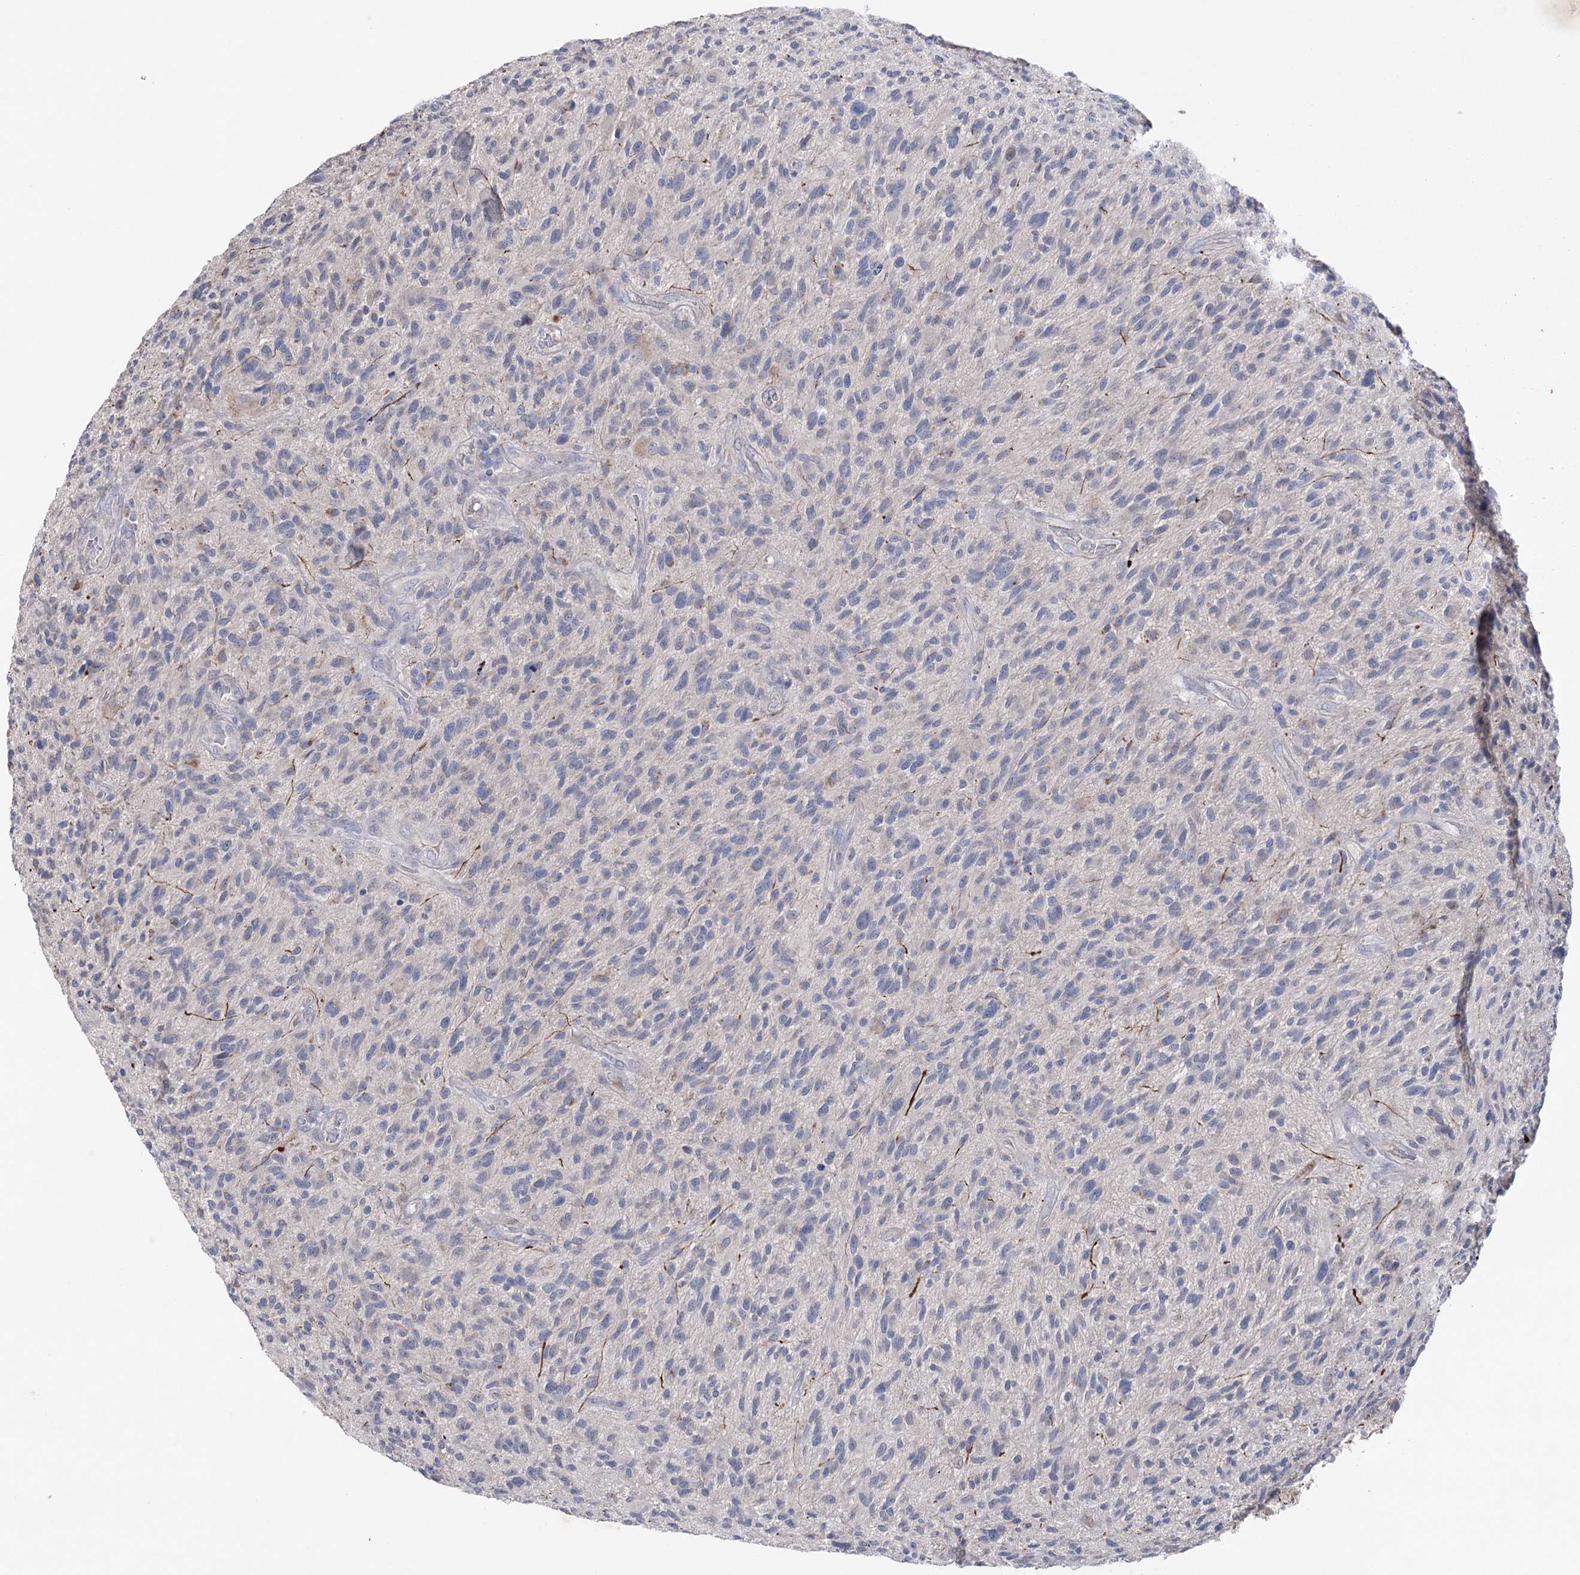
{"staining": {"intensity": "negative", "quantity": "none", "location": "none"}, "tissue": "glioma", "cell_type": "Tumor cells", "image_type": "cancer", "snomed": [{"axis": "morphology", "description": "Glioma, malignant, High grade"}, {"axis": "topography", "description": "Brain"}], "caption": "The micrograph demonstrates no significant positivity in tumor cells of glioma.", "gene": "MTCH2", "patient": {"sex": "male", "age": 47}}